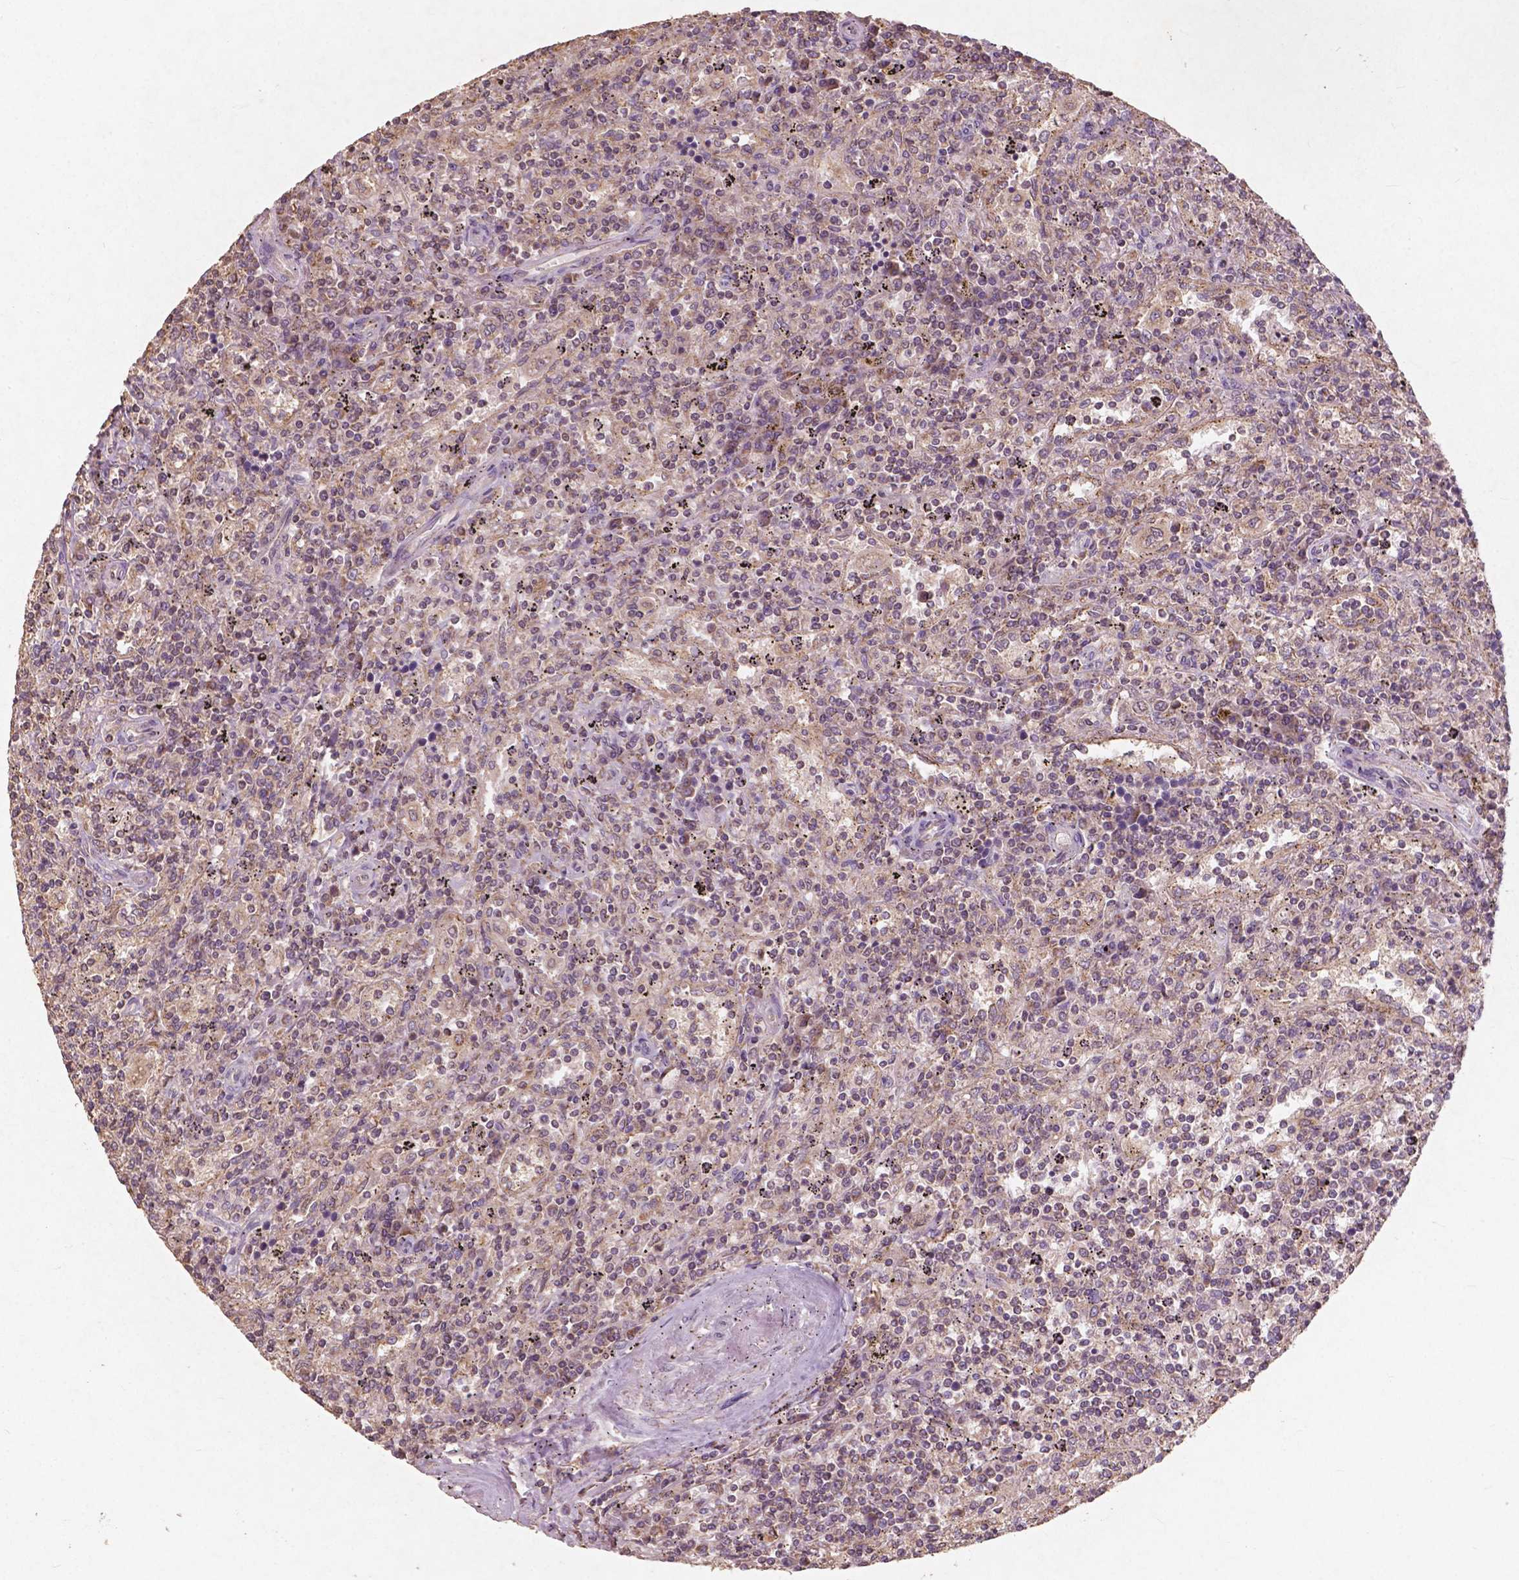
{"staining": {"intensity": "weak", "quantity": ">75%", "location": "cytoplasmic/membranous"}, "tissue": "lymphoma", "cell_type": "Tumor cells", "image_type": "cancer", "snomed": [{"axis": "morphology", "description": "Malignant lymphoma, non-Hodgkin's type, Low grade"}, {"axis": "topography", "description": "Spleen"}], "caption": "Tumor cells display weak cytoplasmic/membranous staining in approximately >75% of cells in malignant lymphoma, non-Hodgkin's type (low-grade).", "gene": "ST6GALNAC5", "patient": {"sex": "male", "age": 62}}